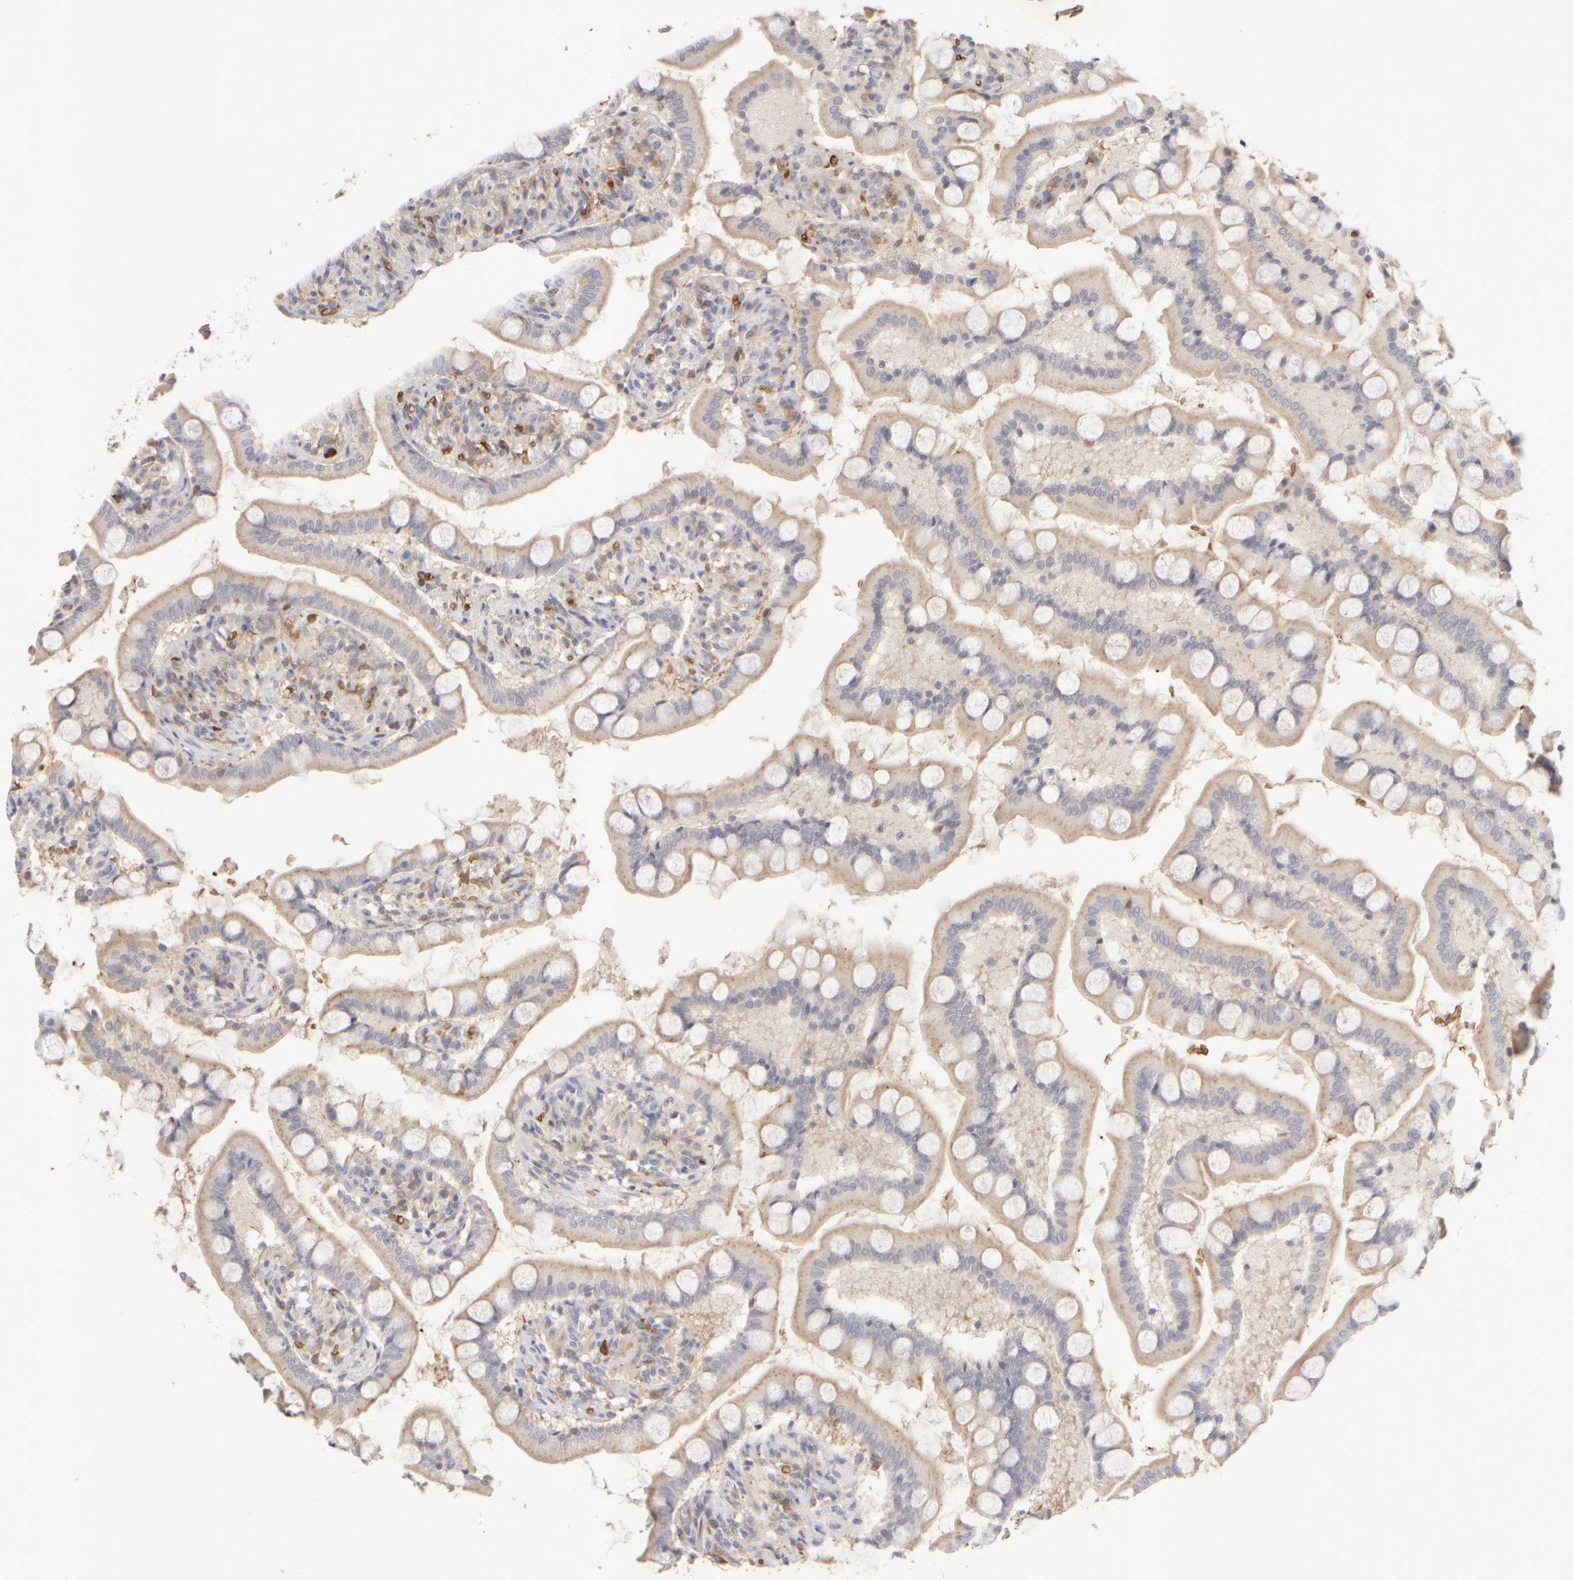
{"staining": {"intensity": "moderate", "quantity": "<25%", "location": "cytoplasmic/membranous"}, "tissue": "small intestine", "cell_type": "Glandular cells", "image_type": "normal", "snomed": [{"axis": "morphology", "description": "Normal tissue, NOS"}, {"axis": "topography", "description": "Small intestine"}], "caption": "Moderate cytoplasmic/membranous expression for a protein is appreciated in approximately <25% of glandular cells of benign small intestine using immunohistochemistry (IHC).", "gene": "MST1", "patient": {"sex": "male", "age": 41}}